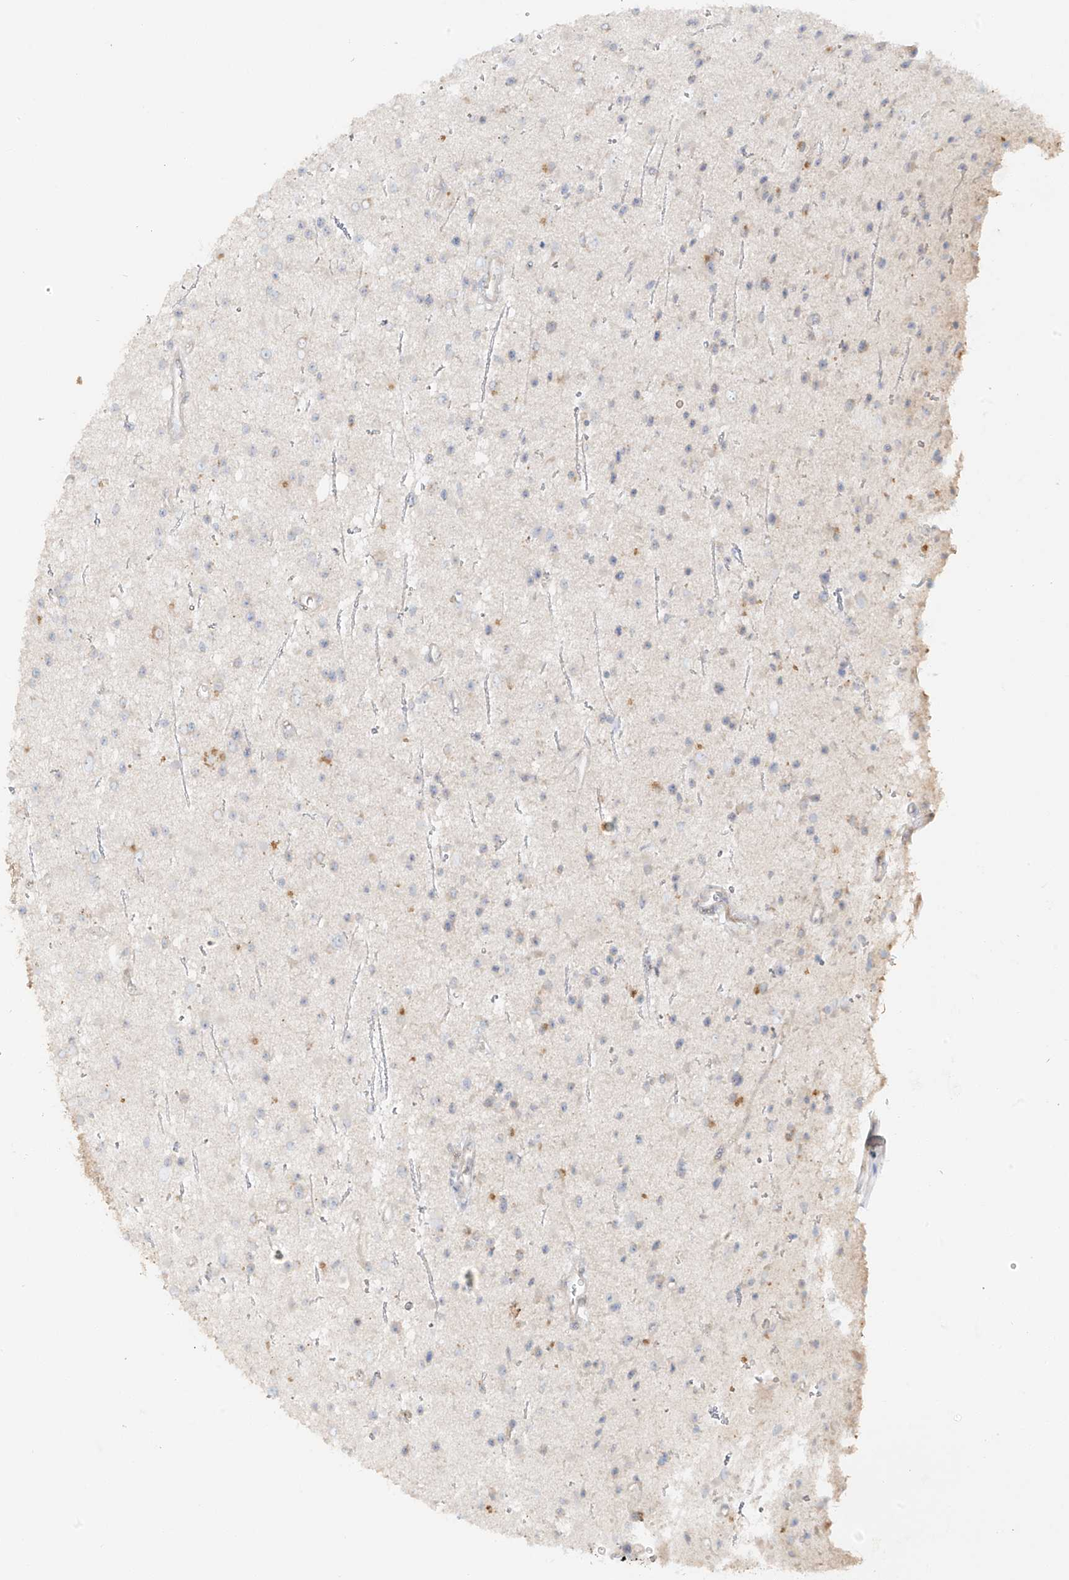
{"staining": {"intensity": "negative", "quantity": "none", "location": "none"}, "tissue": "glioma", "cell_type": "Tumor cells", "image_type": "cancer", "snomed": [{"axis": "morphology", "description": "Glioma, malignant, Low grade"}, {"axis": "topography", "description": "Cerebral cortex"}], "caption": "The histopathology image displays no significant positivity in tumor cells of malignant glioma (low-grade).", "gene": "MIPEP", "patient": {"sex": "female", "age": 39}}